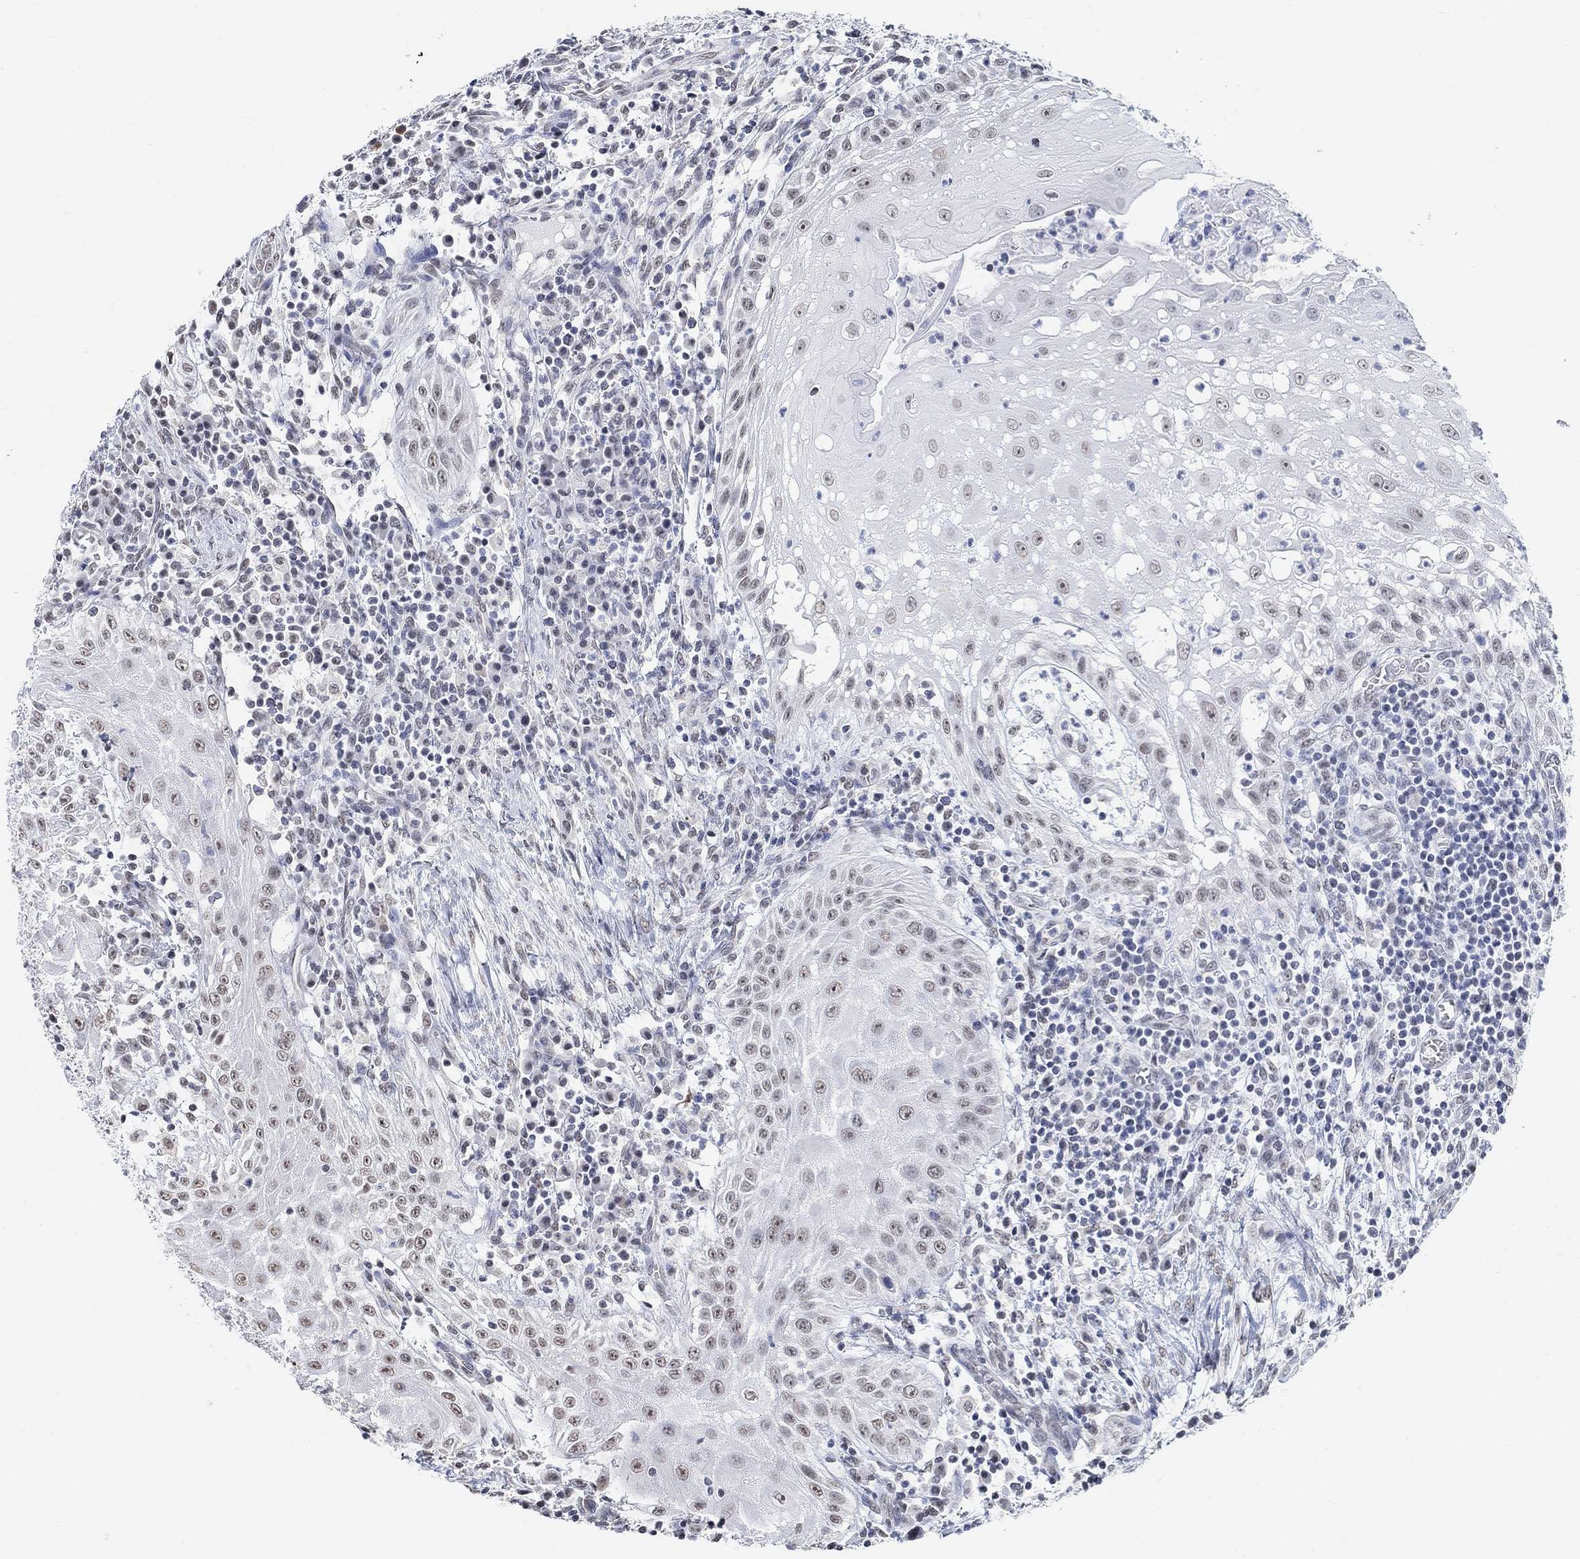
{"staining": {"intensity": "weak", "quantity": "25%-75%", "location": "nuclear"}, "tissue": "head and neck cancer", "cell_type": "Tumor cells", "image_type": "cancer", "snomed": [{"axis": "morphology", "description": "Squamous cell carcinoma, NOS"}, {"axis": "topography", "description": "Oral tissue"}, {"axis": "topography", "description": "Head-Neck"}], "caption": "Head and neck squamous cell carcinoma was stained to show a protein in brown. There is low levels of weak nuclear expression in about 25%-75% of tumor cells.", "gene": "PURG", "patient": {"sex": "male", "age": 58}}